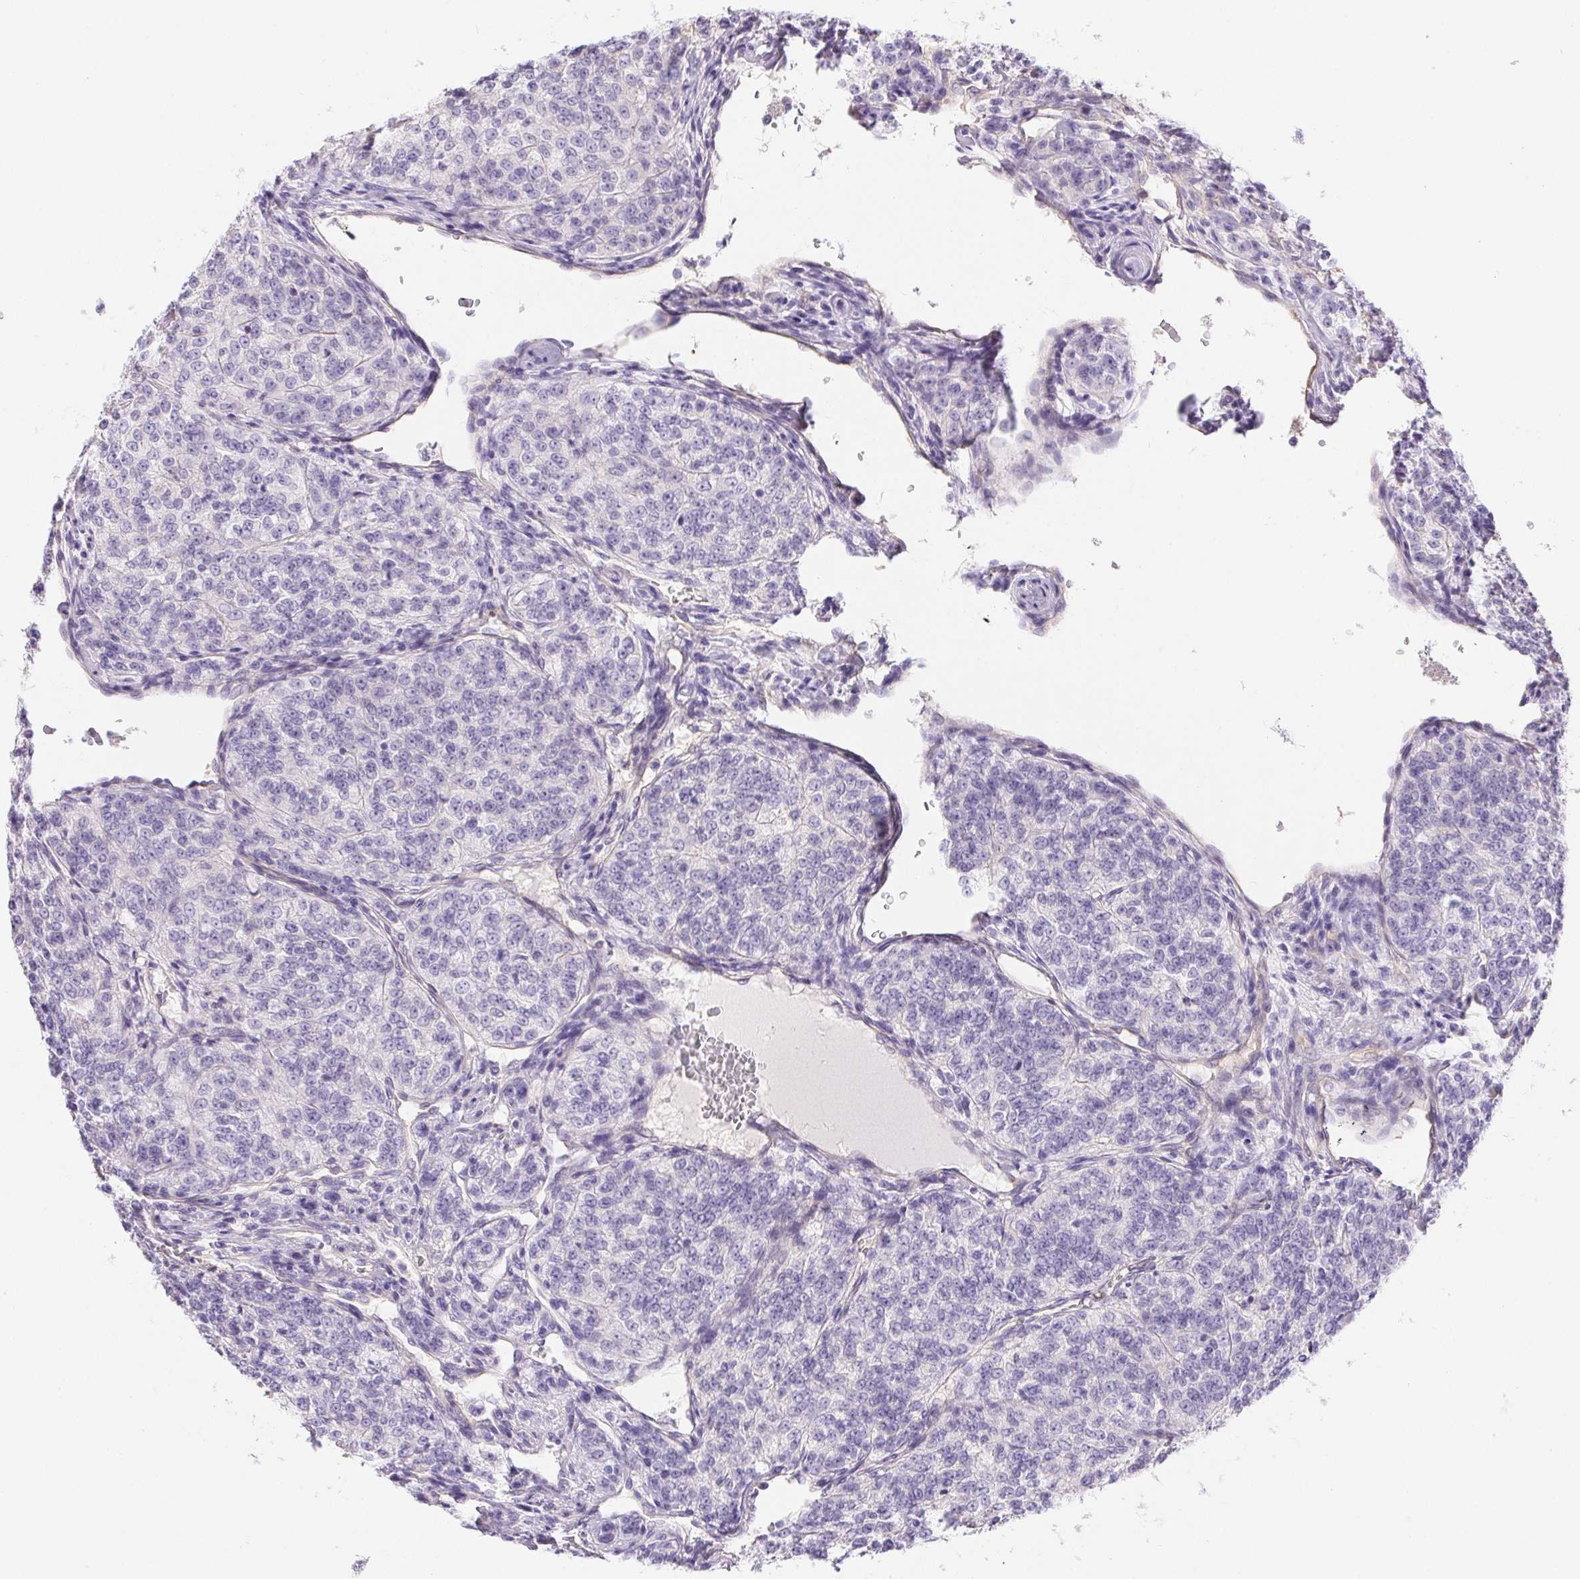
{"staining": {"intensity": "negative", "quantity": "none", "location": "none"}, "tissue": "renal cancer", "cell_type": "Tumor cells", "image_type": "cancer", "snomed": [{"axis": "morphology", "description": "Adenocarcinoma, NOS"}, {"axis": "topography", "description": "Kidney"}], "caption": "Tumor cells show no significant positivity in renal adenocarcinoma. (Brightfield microscopy of DAB (3,3'-diaminobenzidine) IHC at high magnification).", "gene": "PNLIP", "patient": {"sex": "female", "age": 63}}